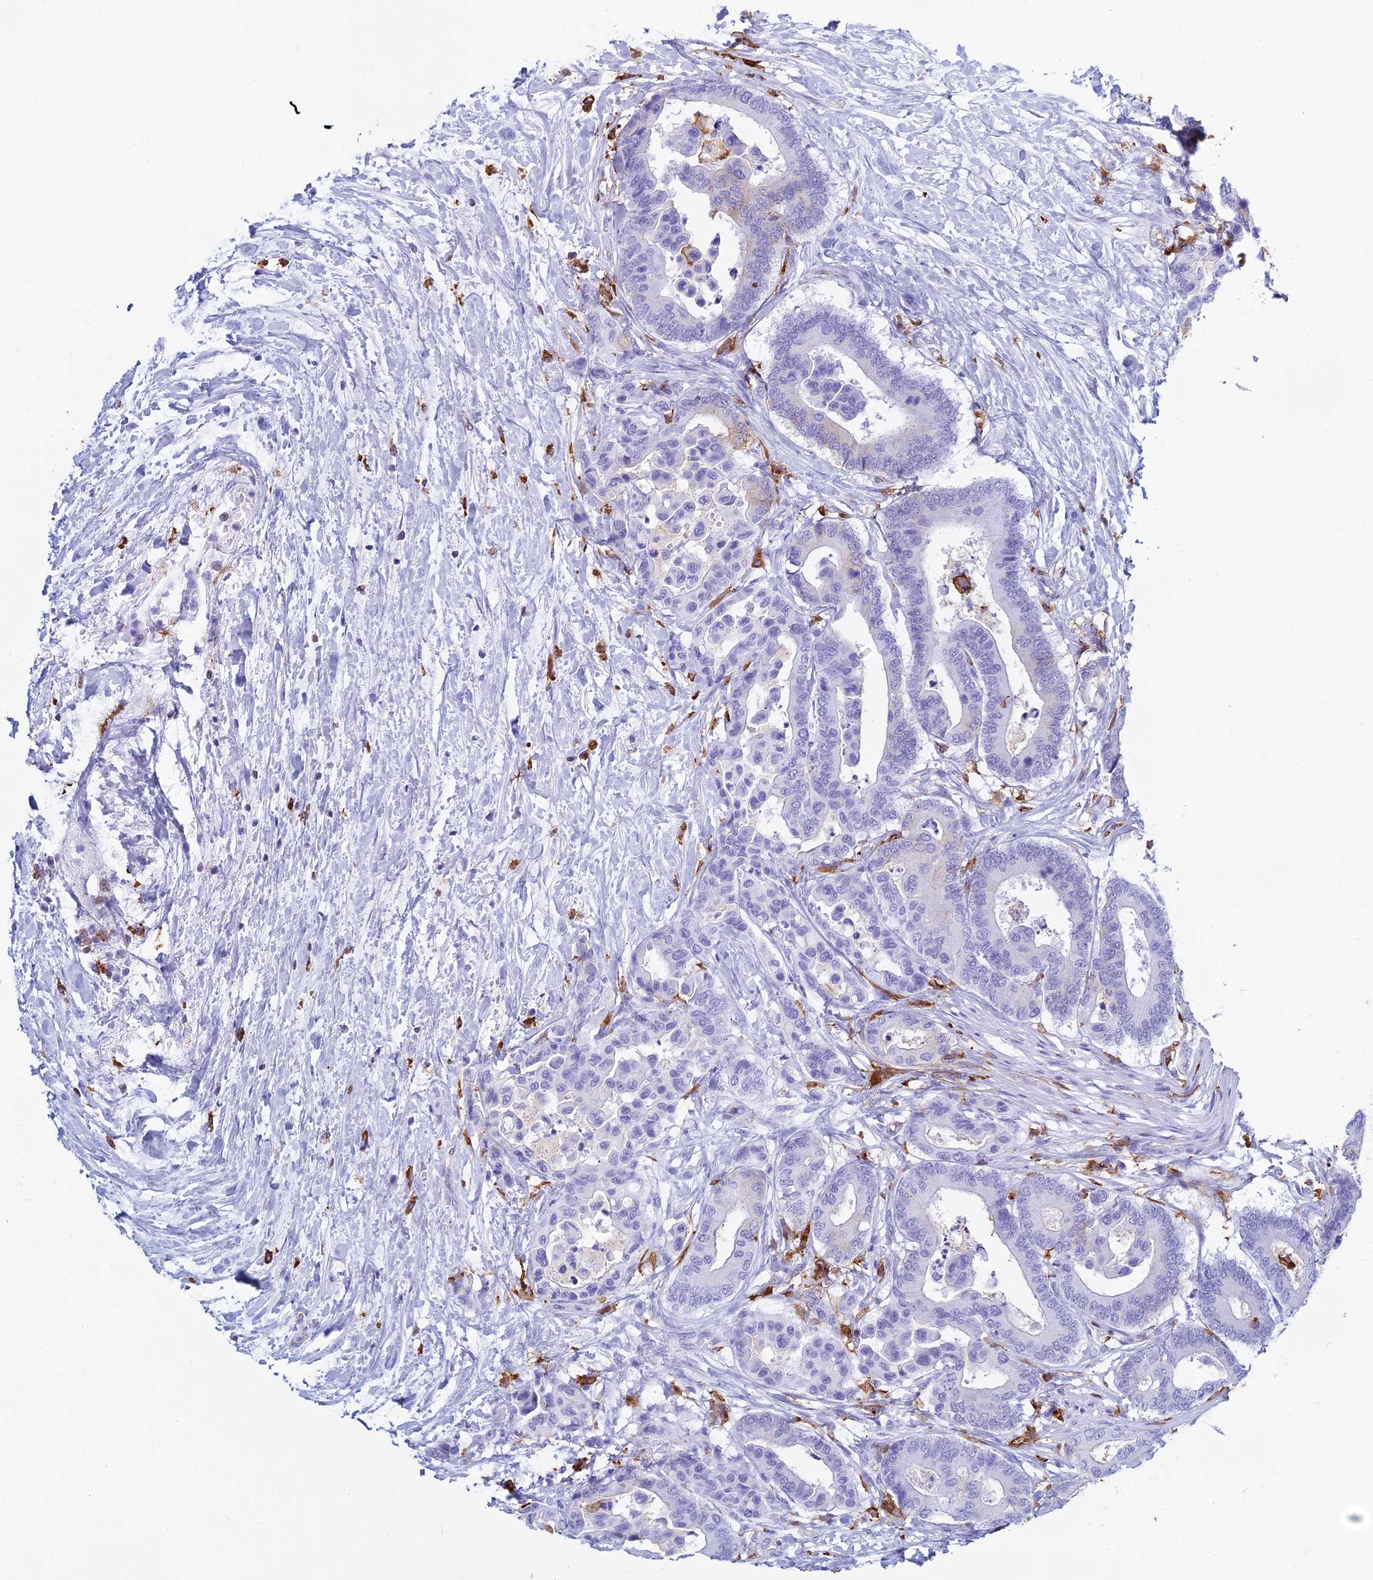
{"staining": {"intensity": "moderate", "quantity": "<25%", "location": "cytoplasmic/membranous"}, "tissue": "colorectal cancer", "cell_type": "Tumor cells", "image_type": "cancer", "snomed": [{"axis": "morphology", "description": "Normal tissue, NOS"}, {"axis": "morphology", "description": "Adenocarcinoma, NOS"}, {"axis": "topography", "description": "Colon"}], "caption": "The image displays staining of adenocarcinoma (colorectal), revealing moderate cytoplasmic/membranous protein positivity (brown color) within tumor cells. (DAB (3,3'-diaminobenzidine) IHC with brightfield microscopy, high magnification).", "gene": "HLA-DRB1", "patient": {"sex": "male", "age": 82}}